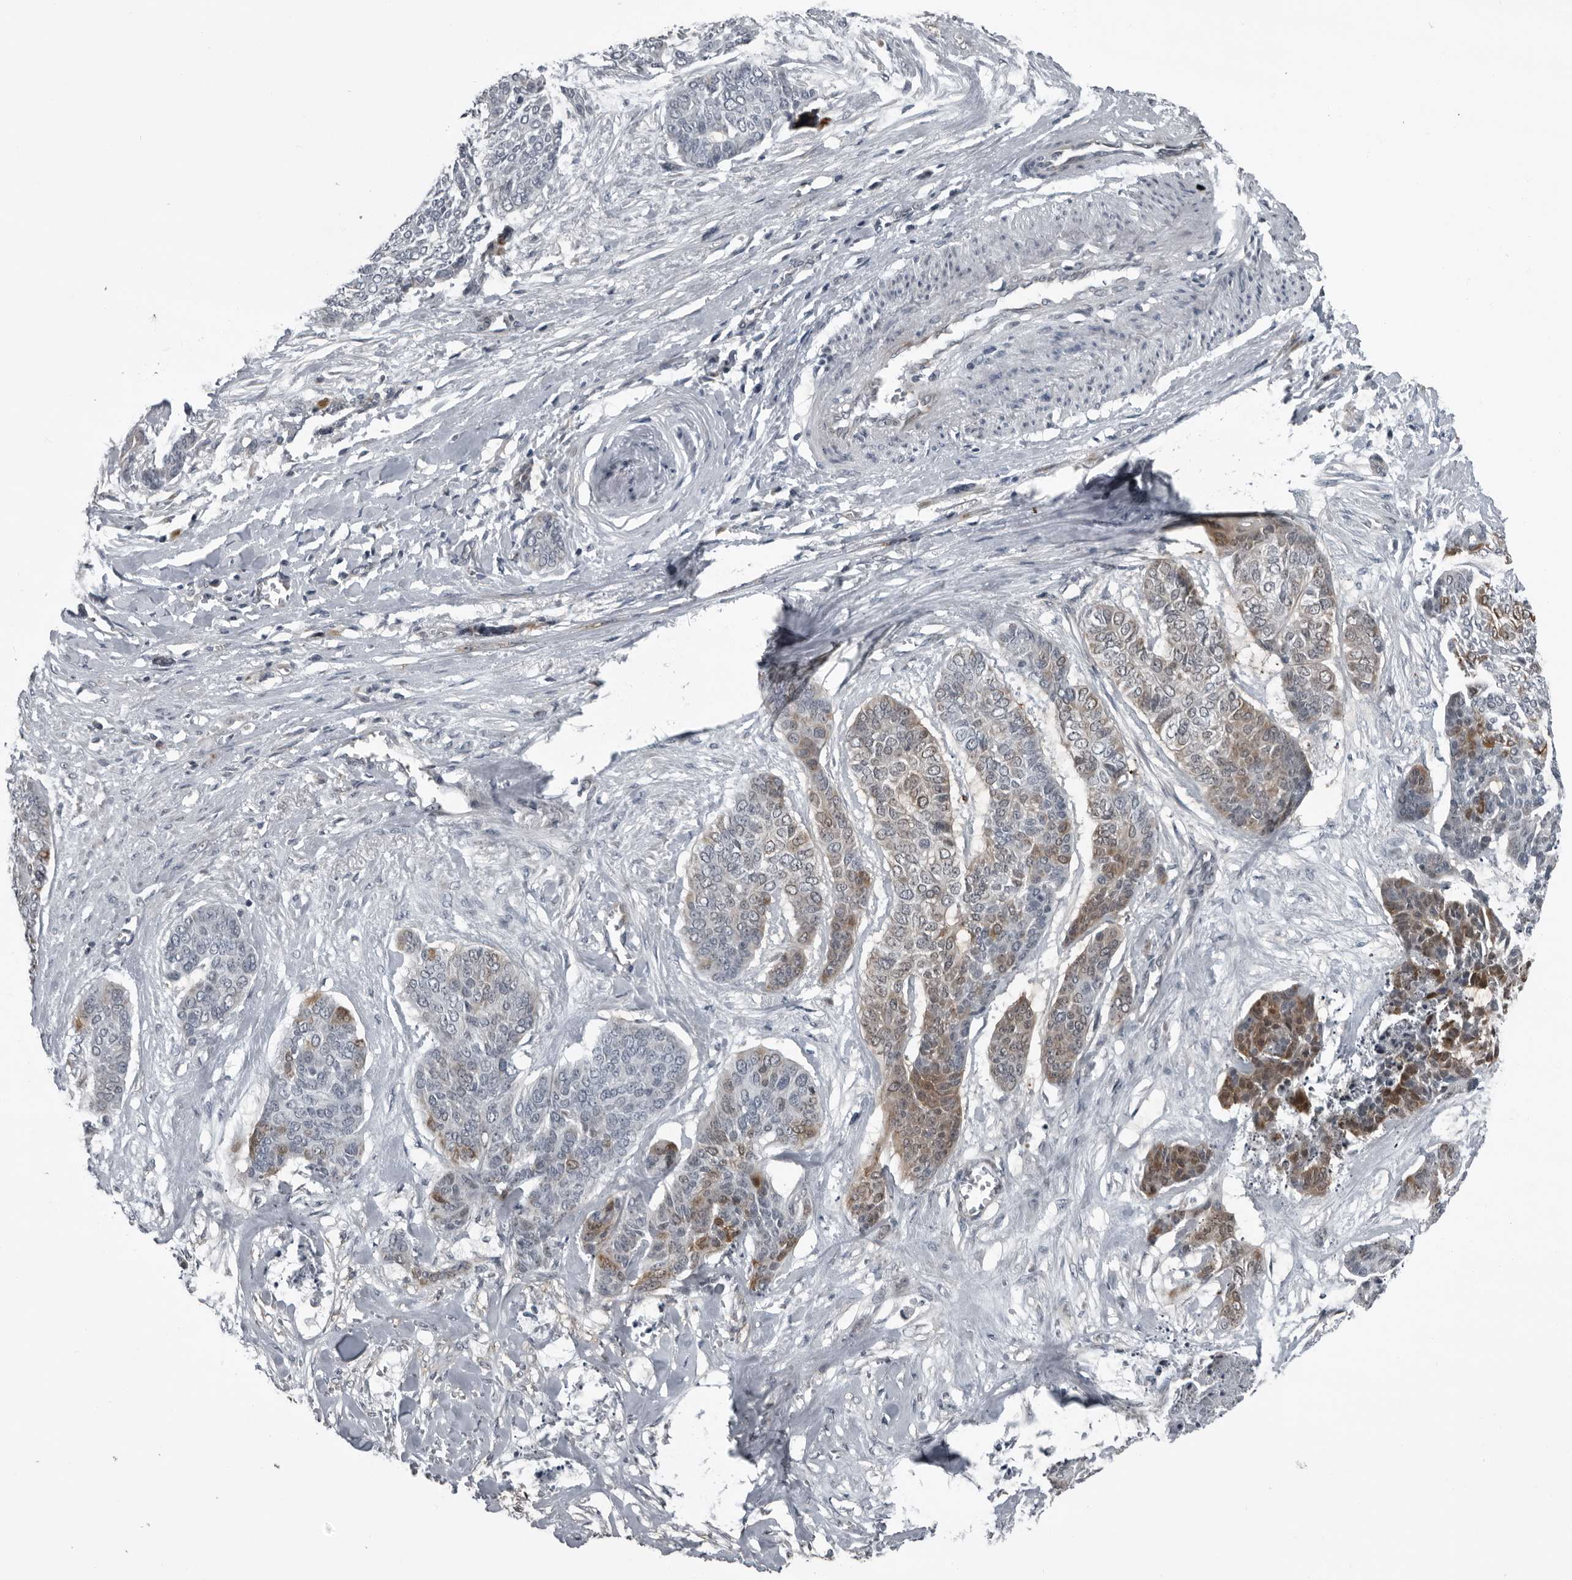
{"staining": {"intensity": "moderate", "quantity": "<25%", "location": "cytoplasmic/membranous"}, "tissue": "skin cancer", "cell_type": "Tumor cells", "image_type": "cancer", "snomed": [{"axis": "morphology", "description": "Basal cell carcinoma"}, {"axis": "topography", "description": "Skin"}], "caption": "Immunohistochemical staining of basal cell carcinoma (skin) reveals low levels of moderate cytoplasmic/membranous protein expression in about <25% of tumor cells. (brown staining indicates protein expression, while blue staining denotes nuclei).", "gene": "RTCA", "patient": {"sex": "female", "age": 64}}